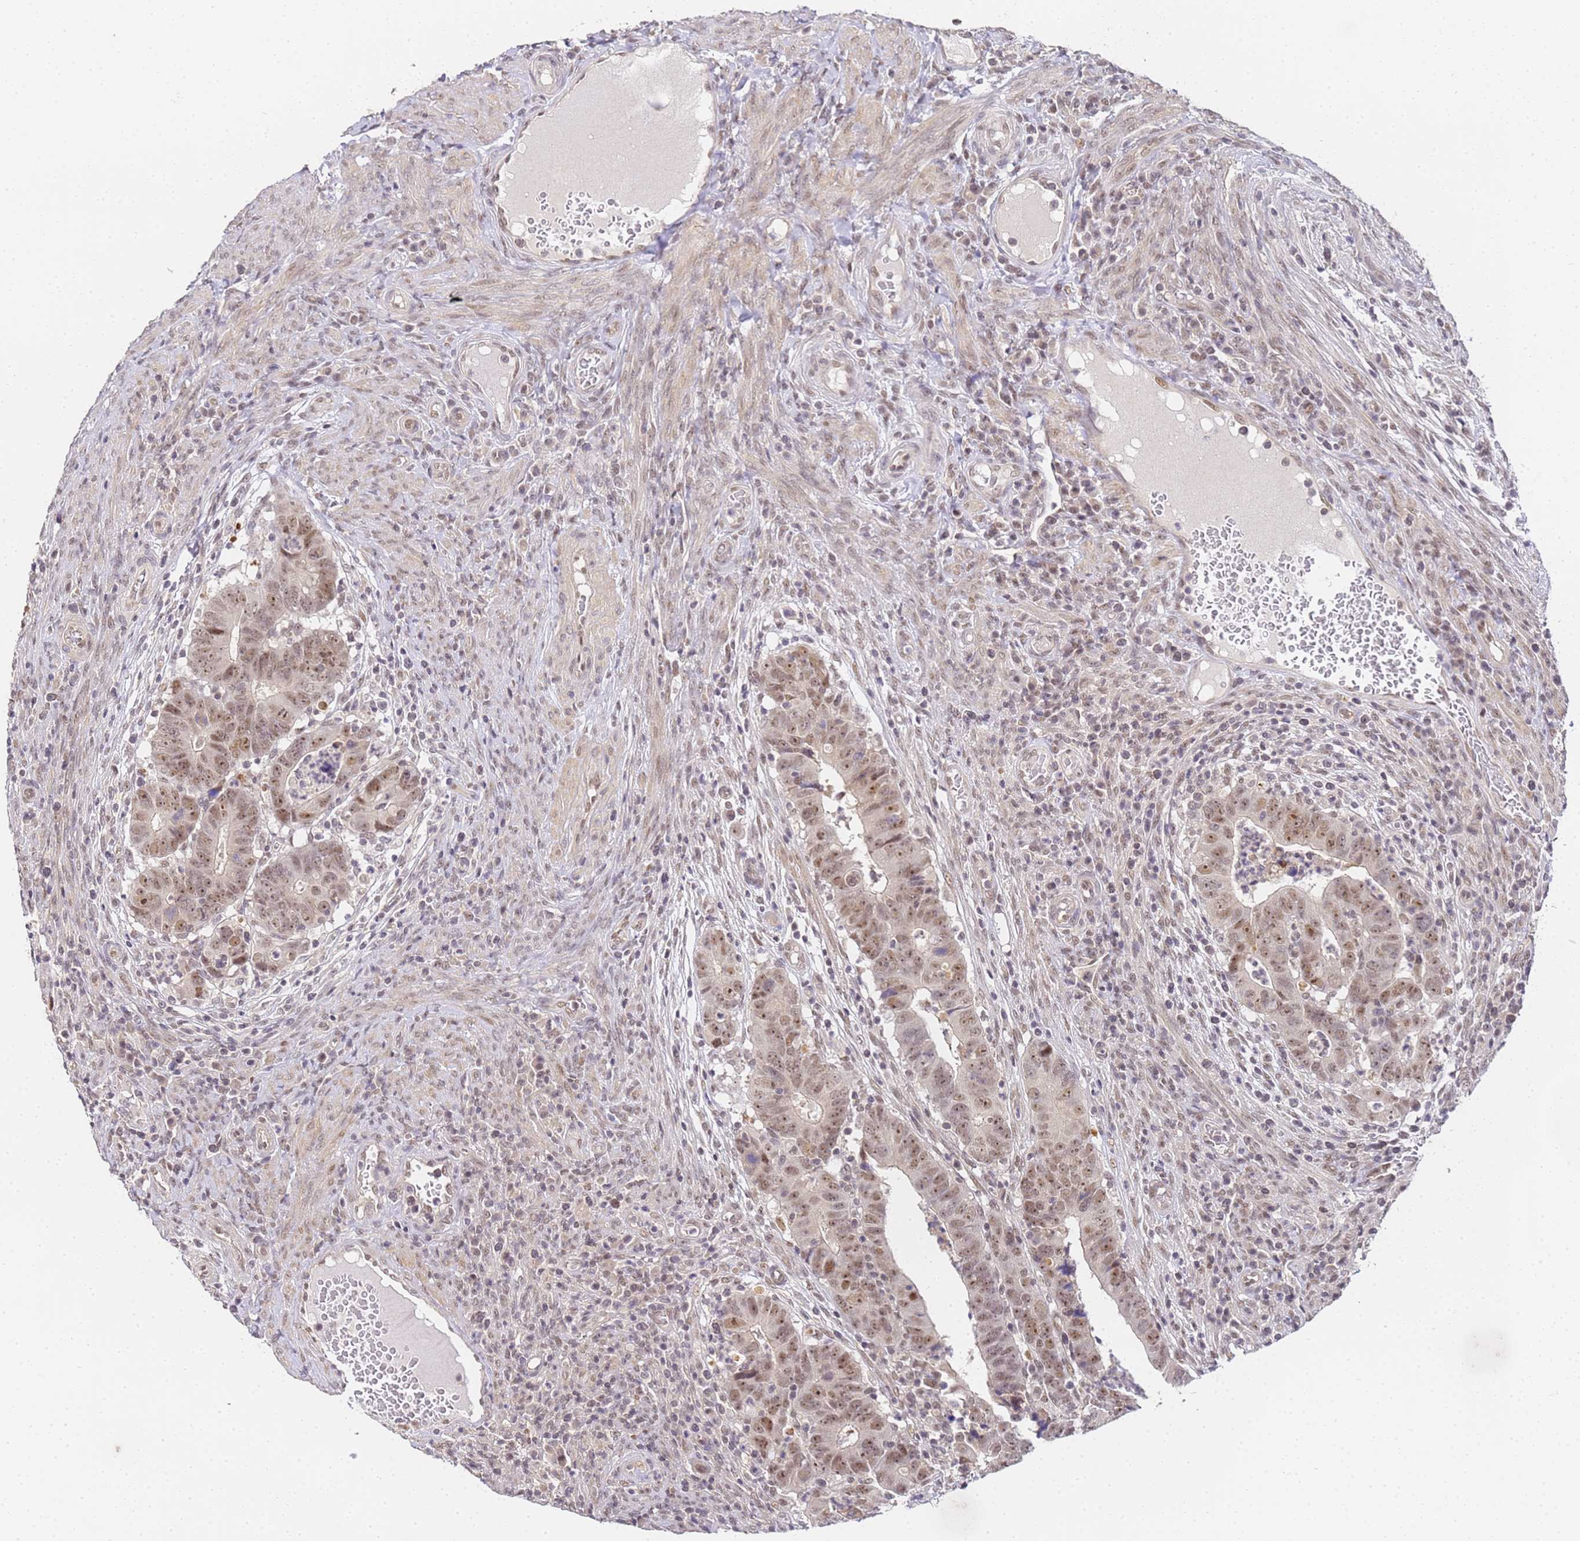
{"staining": {"intensity": "moderate", "quantity": ">75%", "location": "nuclear"}, "tissue": "colorectal cancer", "cell_type": "Tumor cells", "image_type": "cancer", "snomed": [{"axis": "morphology", "description": "Normal tissue, NOS"}, {"axis": "morphology", "description": "Adenocarcinoma, NOS"}, {"axis": "topography", "description": "Rectum"}], "caption": "Colorectal cancer stained for a protein reveals moderate nuclear positivity in tumor cells.", "gene": "LSM3", "patient": {"sex": "female", "age": 65}}